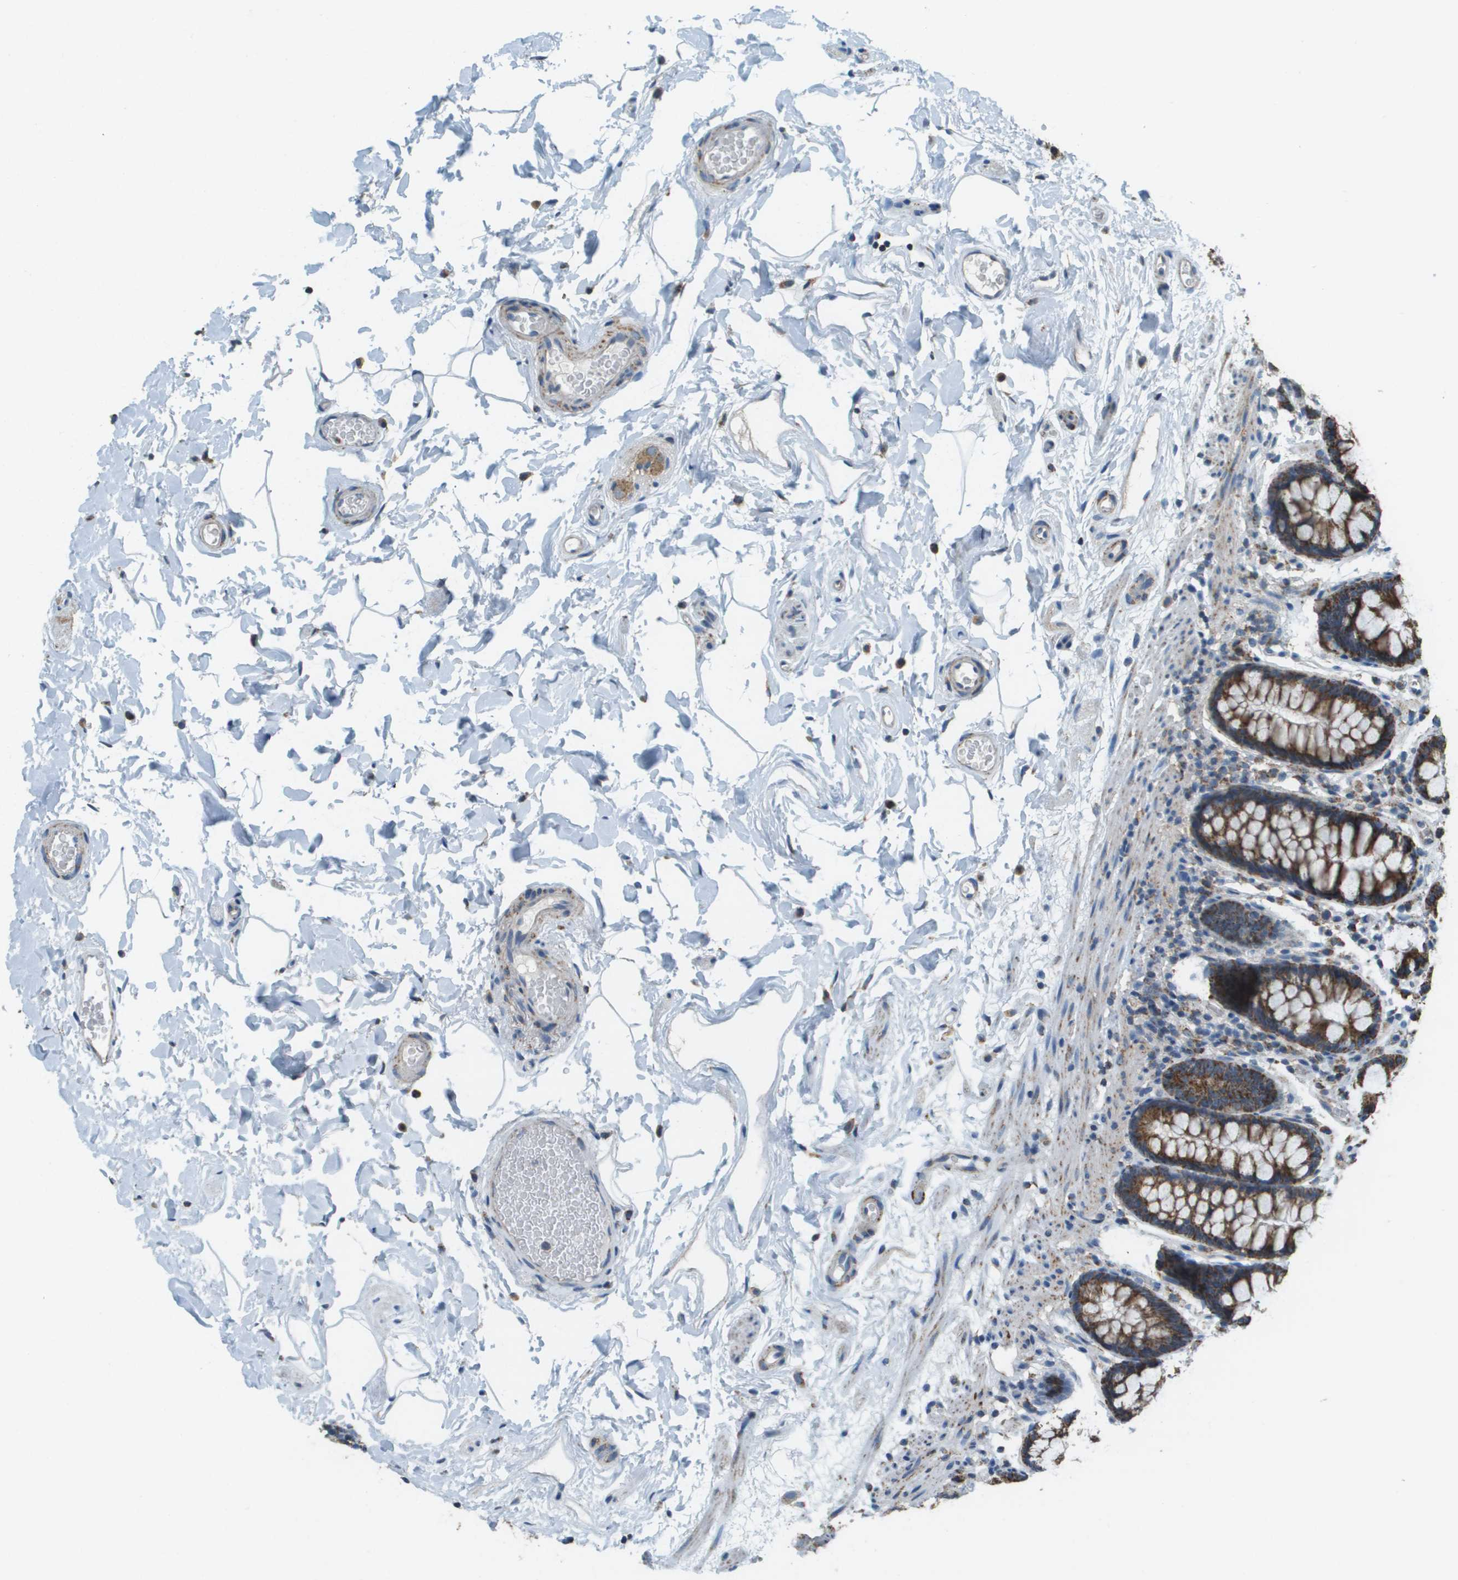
{"staining": {"intensity": "weak", "quantity": "25%-75%", "location": "cytoplasmic/membranous"}, "tissue": "colon", "cell_type": "Endothelial cells", "image_type": "normal", "snomed": [{"axis": "morphology", "description": "Normal tissue, NOS"}, {"axis": "topography", "description": "Colon"}], "caption": "Immunohistochemistry of unremarkable human colon shows low levels of weak cytoplasmic/membranous expression in approximately 25%-75% of endothelial cells.", "gene": "FH", "patient": {"sex": "female", "age": 80}}